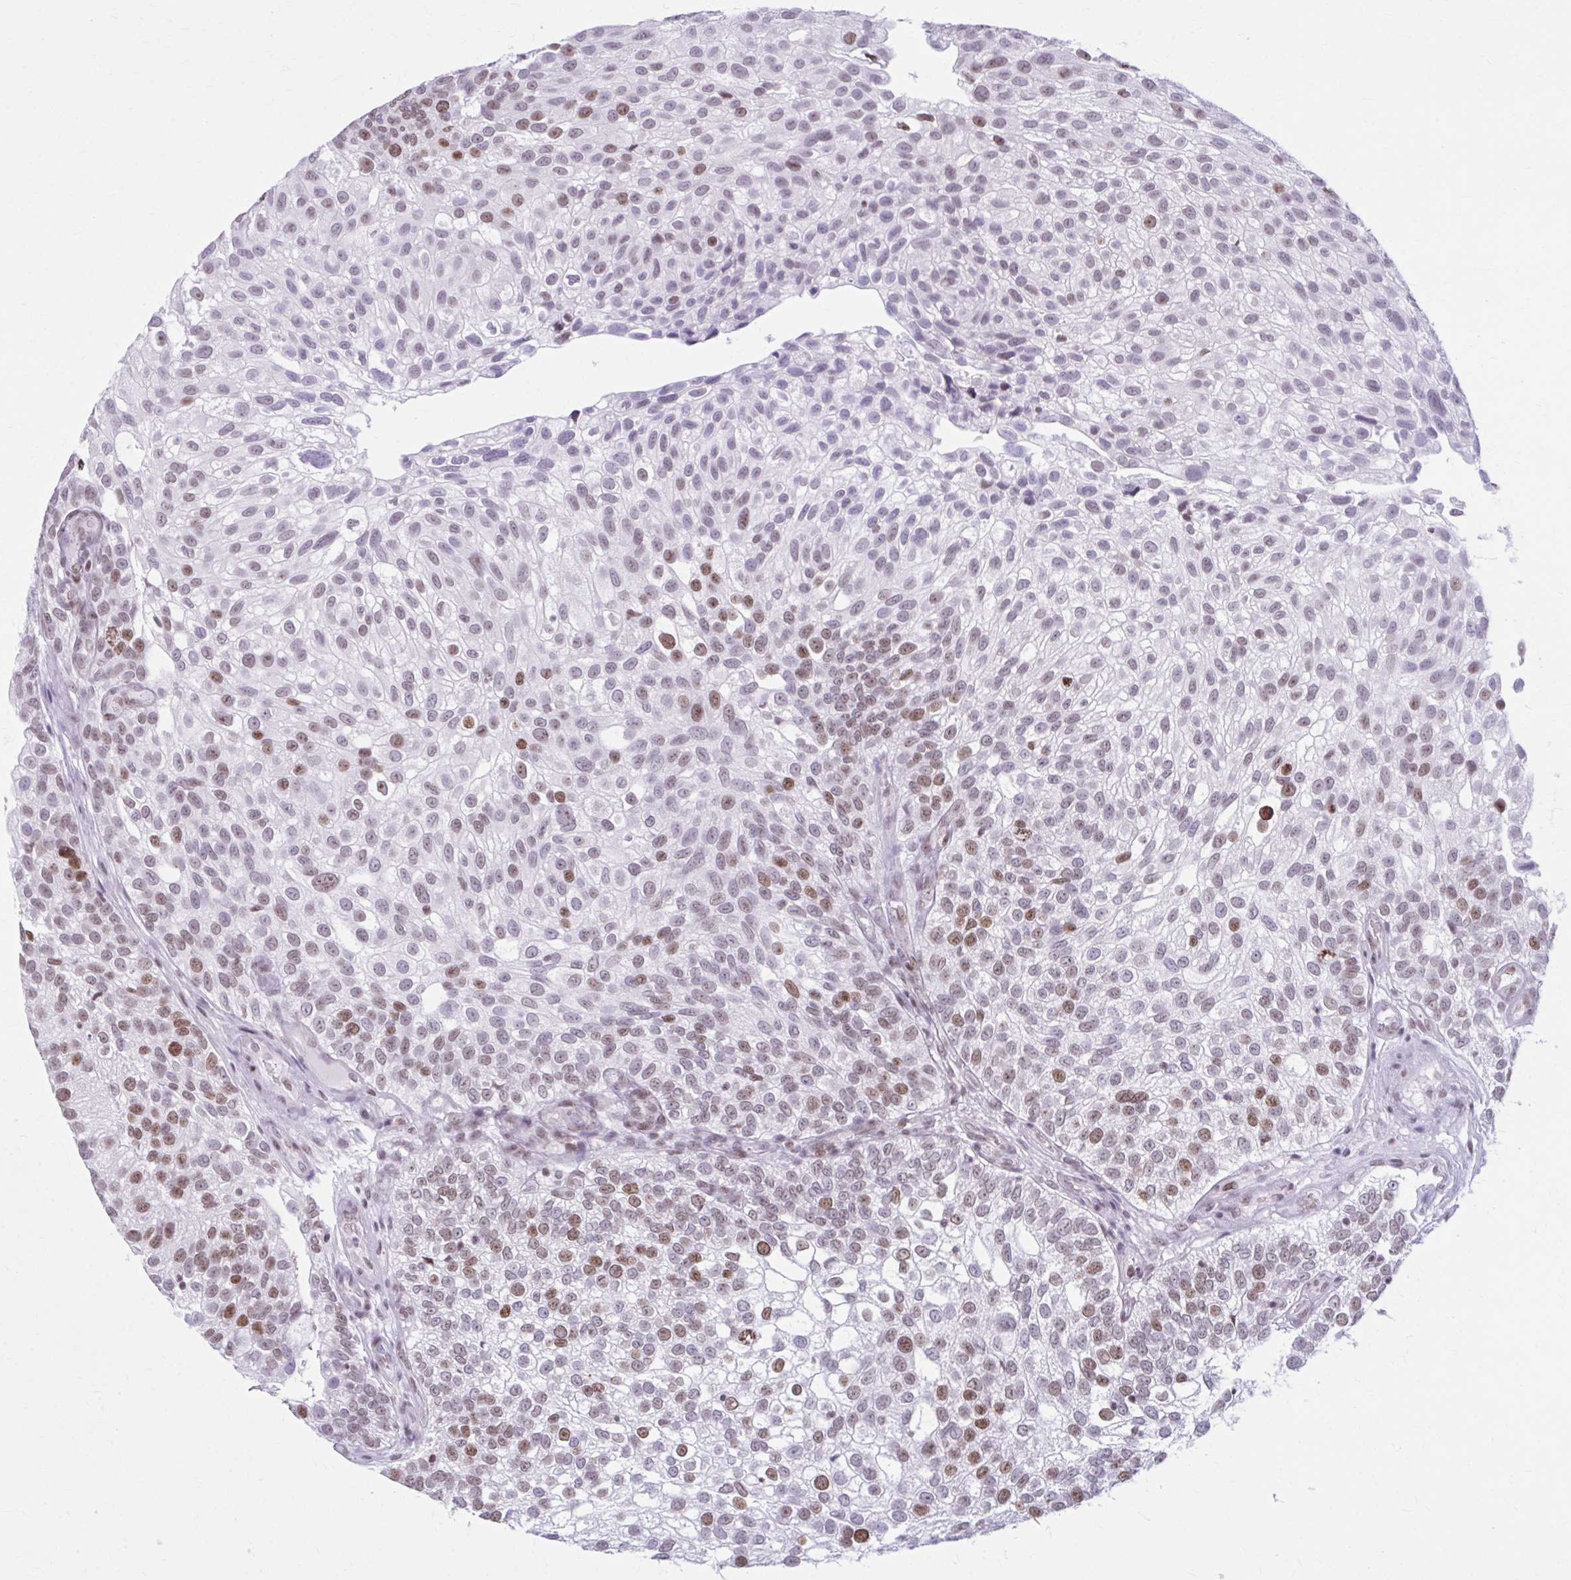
{"staining": {"intensity": "moderate", "quantity": "25%-75%", "location": "nuclear"}, "tissue": "urothelial cancer", "cell_type": "Tumor cells", "image_type": "cancer", "snomed": [{"axis": "morphology", "description": "Urothelial carcinoma, NOS"}, {"axis": "topography", "description": "Urinary bladder"}], "caption": "Immunohistochemistry image of neoplastic tissue: urothelial cancer stained using IHC displays medium levels of moderate protein expression localized specifically in the nuclear of tumor cells, appearing as a nuclear brown color.", "gene": "PABIR1", "patient": {"sex": "male", "age": 87}}